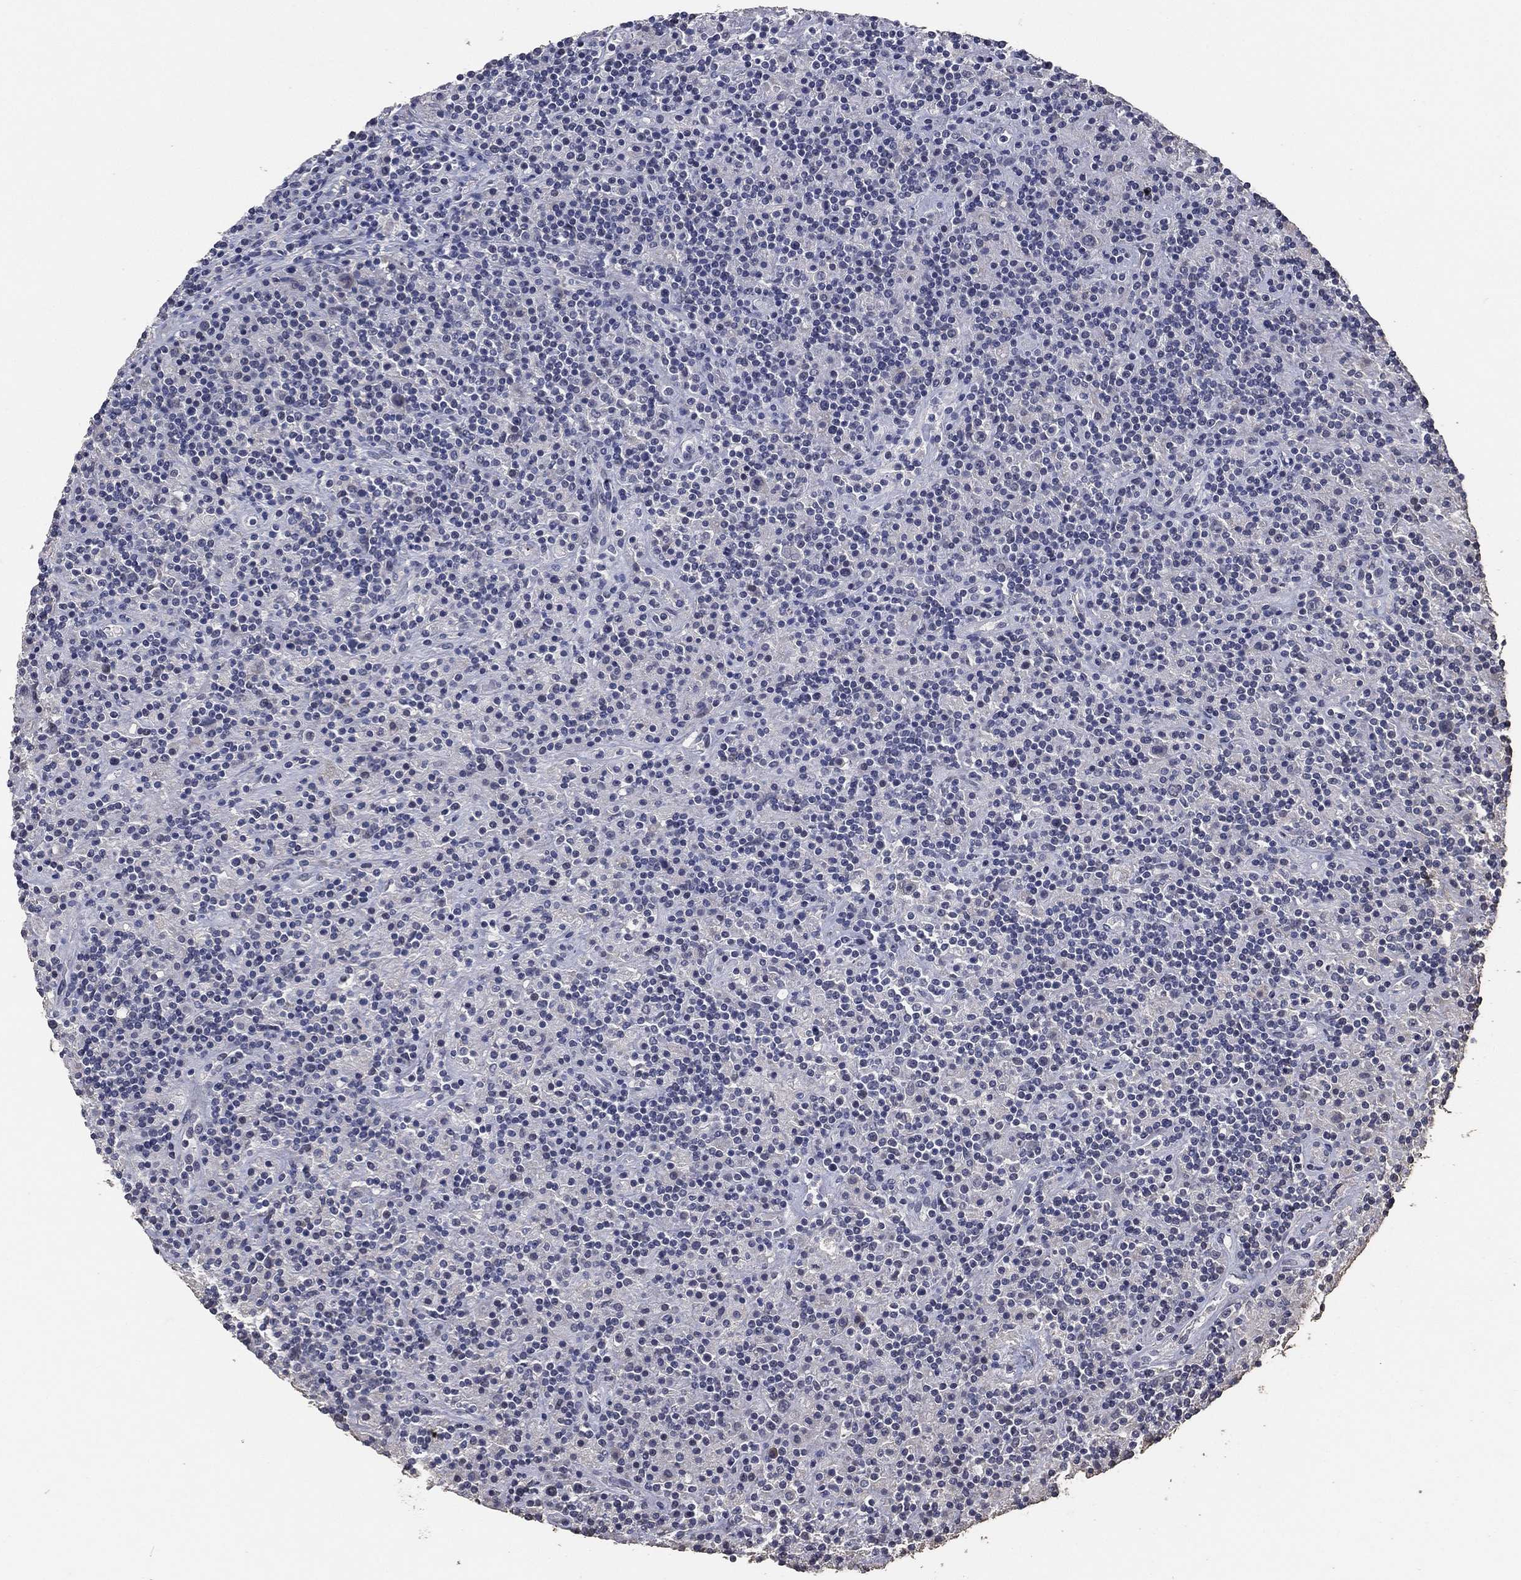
{"staining": {"intensity": "negative", "quantity": "none", "location": "none"}, "tissue": "lymphoma", "cell_type": "Tumor cells", "image_type": "cancer", "snomed": [{"axis": "morphology", "description": "Hodgkin's disease, NOS"}, {"axis": "topography", "description": "Lymph node"}], "caption": "There is no significant positivity in tumor cells of Hodgkin's disease. (Brightfield microscopy of DAB (3,3'-diaminobenzidine) immunohistochemistry (IHC) at high magnification).", "gene": "DSG1", "patient": {"sex": "male", "age": 70}}